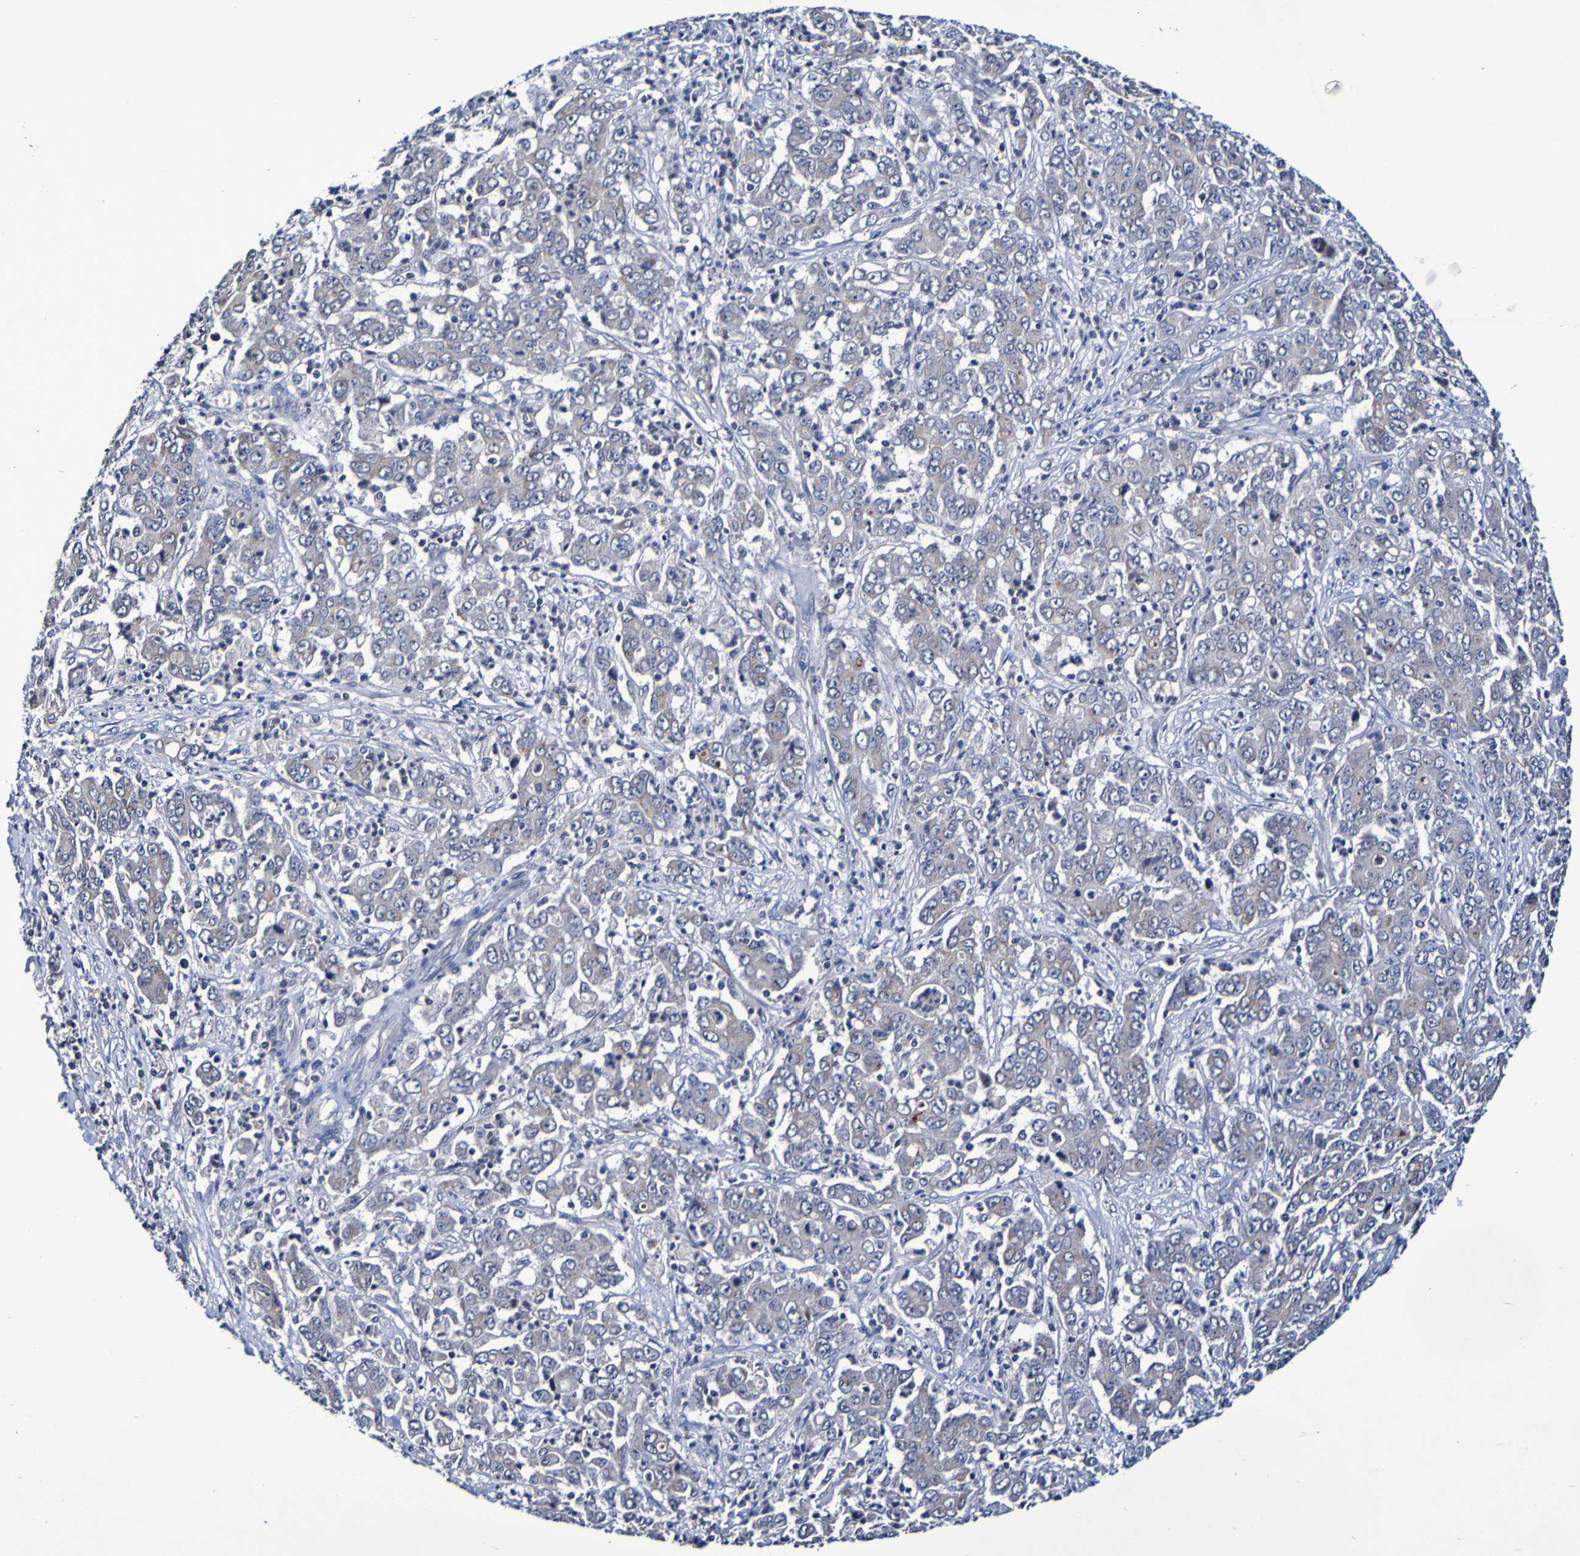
{"staining": {"intensity": "weak", "quantity": ">75%", "location": "cytoplasmic/membranous"}, "tissue": "stomach cancer", "cell_type": "Tumor cells", "image_type": "cancer", "snomed": [{"axis": "morphology", "description": "Adenocarcinoma, NOS"}, {"axis": "topography", "description": "Stomach, lower"}], "caption": "DAB immunohistochemical staining of human adenocarcinoma (stomach) demonstrates weak cytoplasmic/membranous protein expression in about >75% of tumor cells.", "gene": "PTP4A2", "patient": {"sex": "female", "age": 71}}